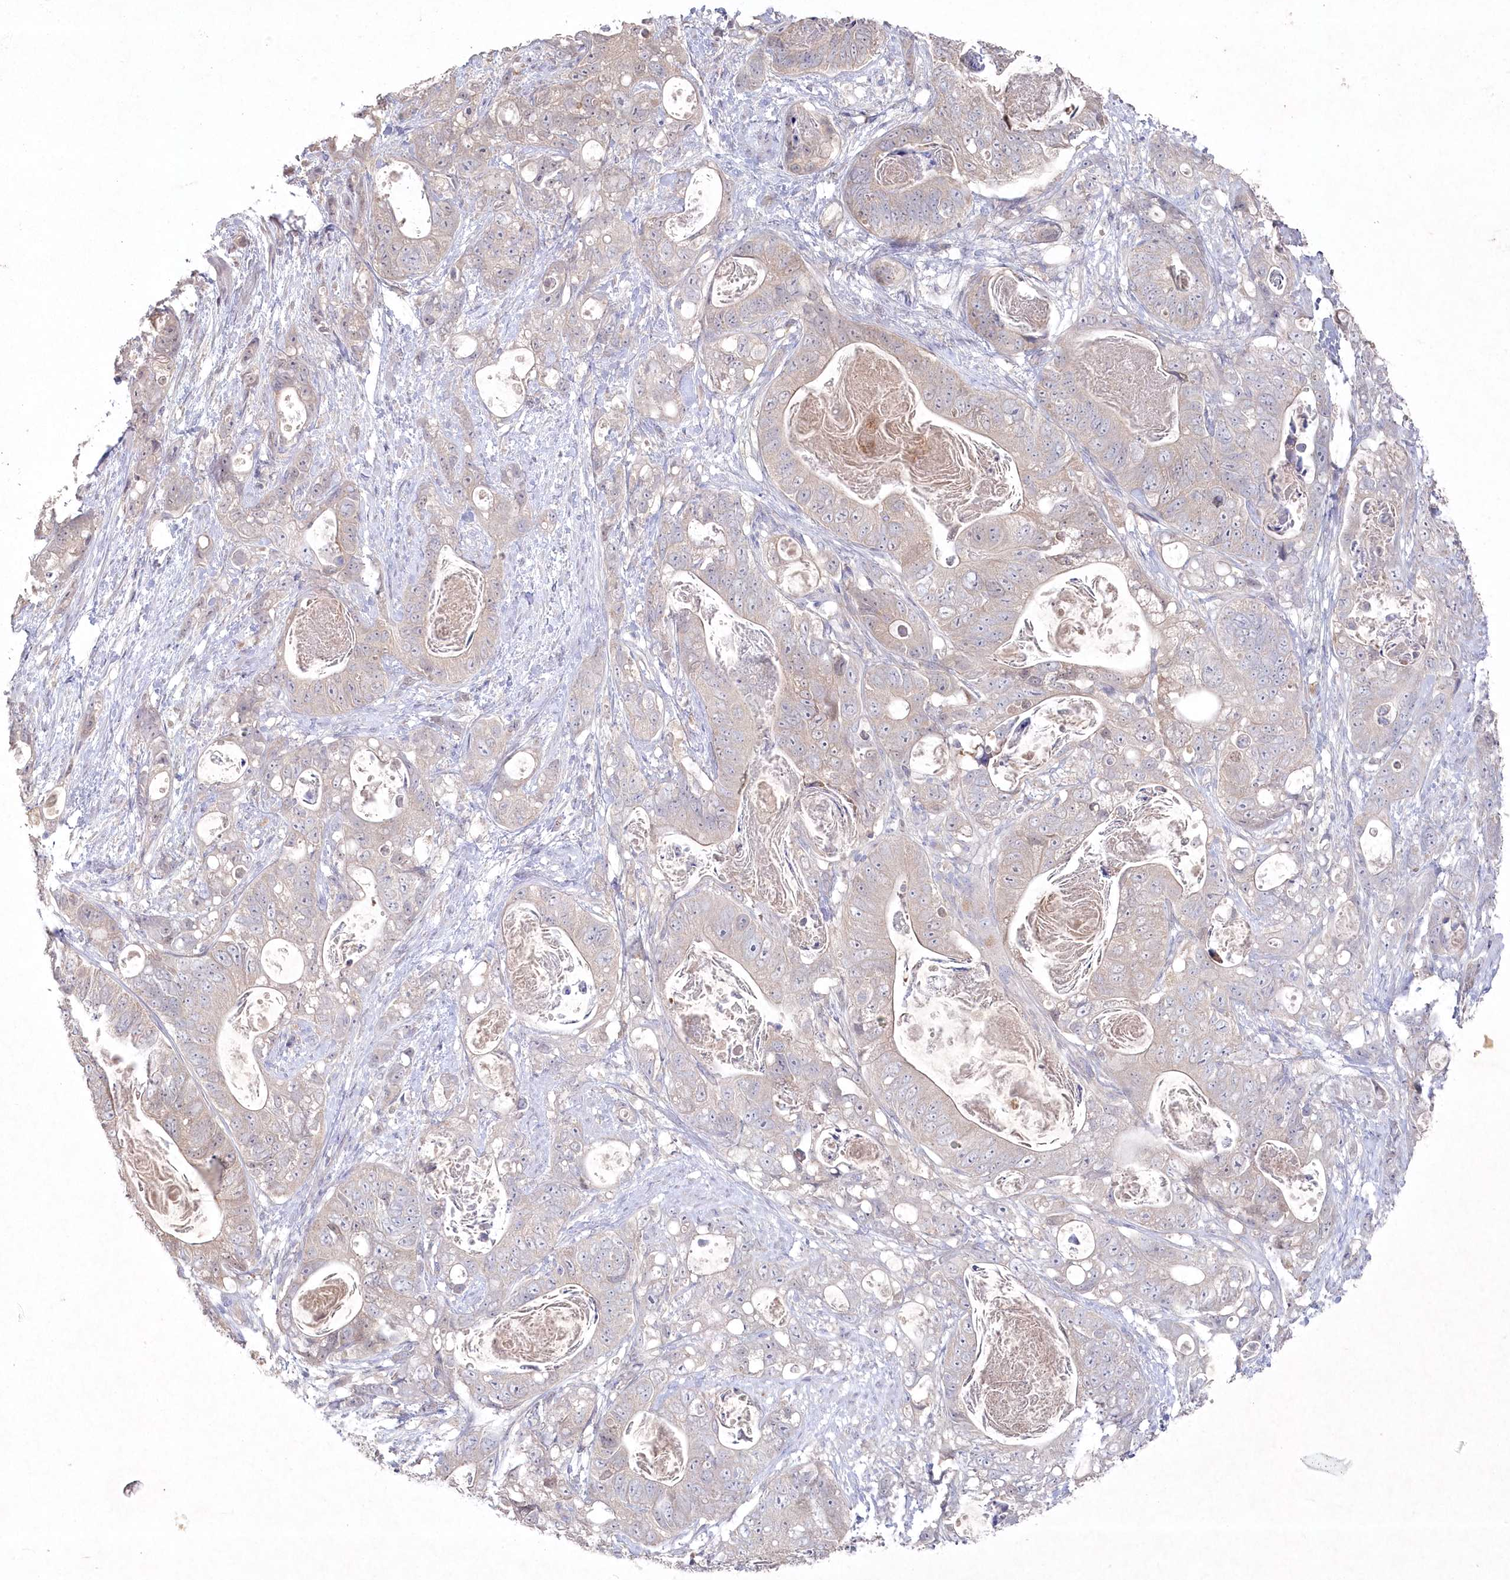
{"staining": {"intensity": "negative", "quantity": "none", "location": "none"}, "tissue": "stomach cancer", "cell_type": "Tumor cells", "image_type": "cancer", "snomed": [{"axis": "morphology", "description": "Normal tissue, NOS"}, {"axis": "morphology", "description": "Adenocarcinoma, NOS"}, {"axis": "topography", "description": "Stomach"}], "caption": "Tumor cells are negative for protein expression in human stomach cancer (adenocarcinoma).", "gene": "TGFBRAP1", "patient": {"sex": "female", "age": 89}}